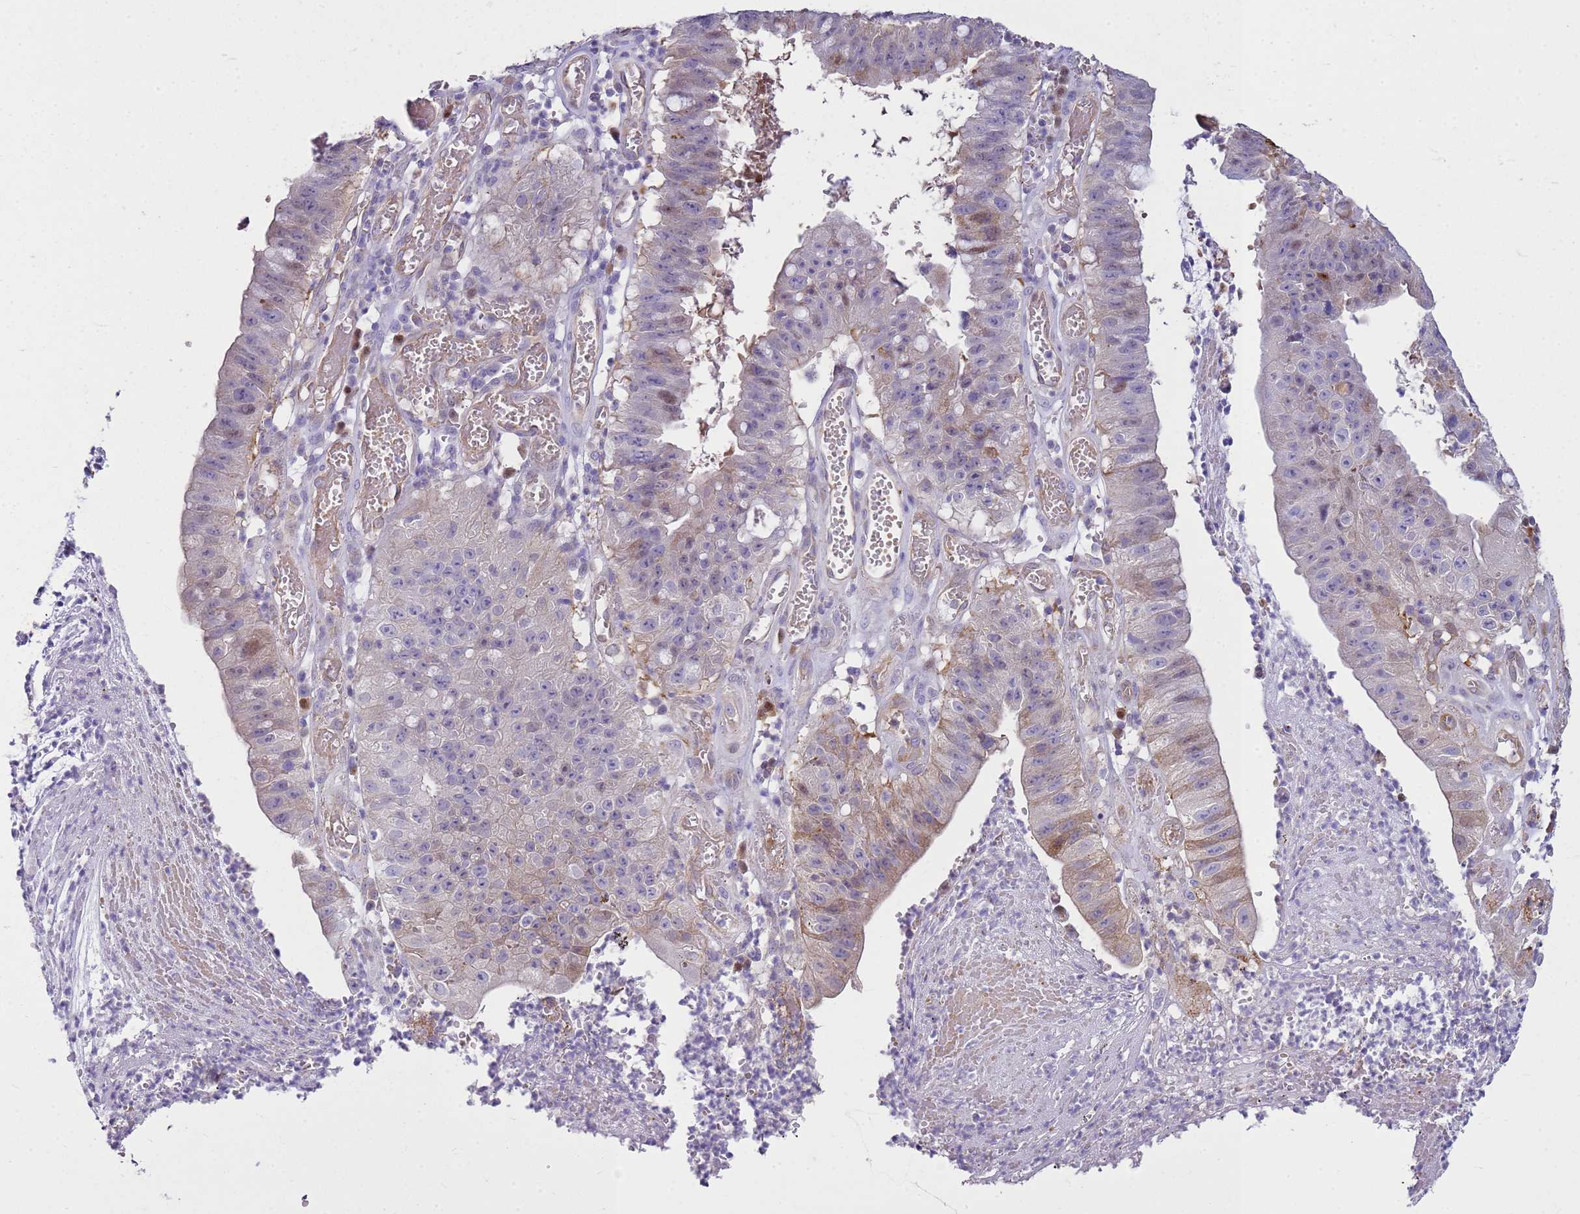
{"staining": {"intensity": "weak", "quantity": "<25%", "location": "cytoplasmic/membranous"}, "tissue": "stomach cancer", "cell_type": "Tumor cells", "image_type": "cancer", "snomed": [{"axis": "morphology", "description": "Adenocarcinoma, NOS"}, {"axis": "topography", "description": "Stomach"}], "caption": "This photomicrograph is of stomach cancer stained with IHC to label a protein in brown with the nuclei are counter-stained blue. There is no expression in tumor cells. (DAB (3,3'-diaminobenzidine) IHC, high magnification).", "gene": "YWHAE", "patient": {"sex": "male", "age": 59}}